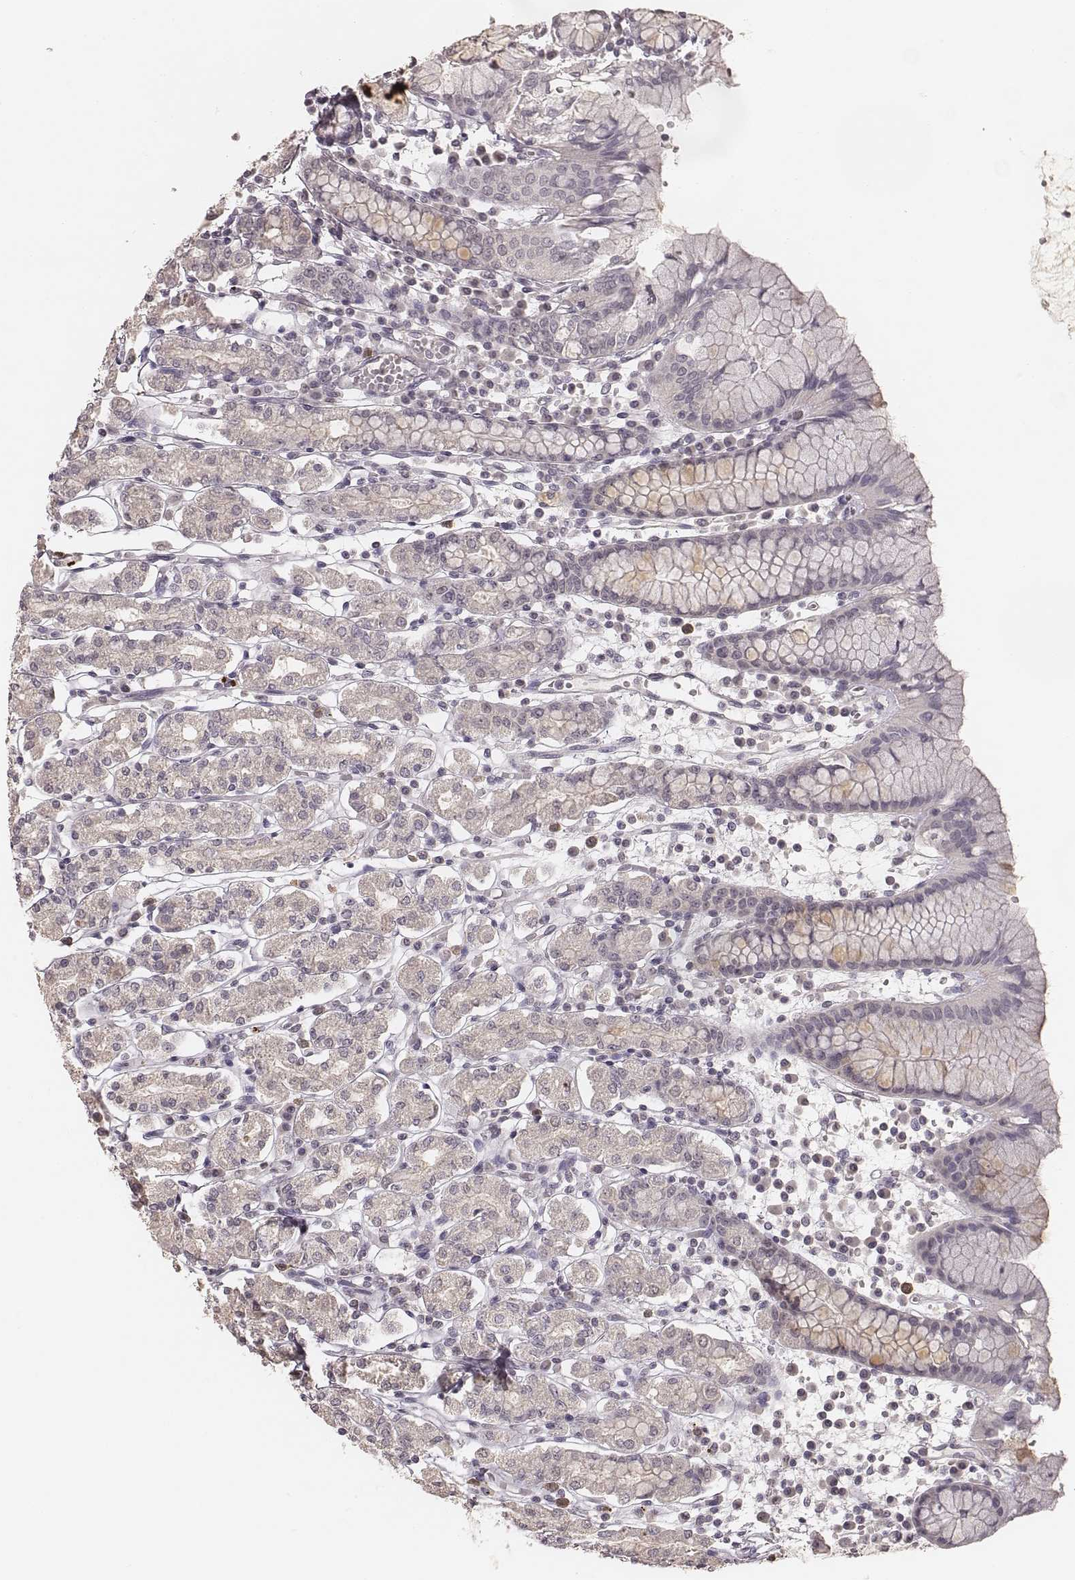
{"staining": {"intensity": "negative", "quantity": "none", "location": "none"}, "tissue": "stomach", "cell_type": "Glandular cells", "image_type": "normal", "snomed": [{"axis": "morphology", "description": "Normal tissue, NOS"}, {"axis": "topography", "description": "Stomach, upper"}, {"axis": "topography", "description": "Stomach"}], "caption": "DAB (3,3'-diaminobenzidine) immunohistochemical staining of normal stomach shows no significant expression in glandular cells.", "gene": "LY6K", "patient": {"sex": "male", "age": 62}}